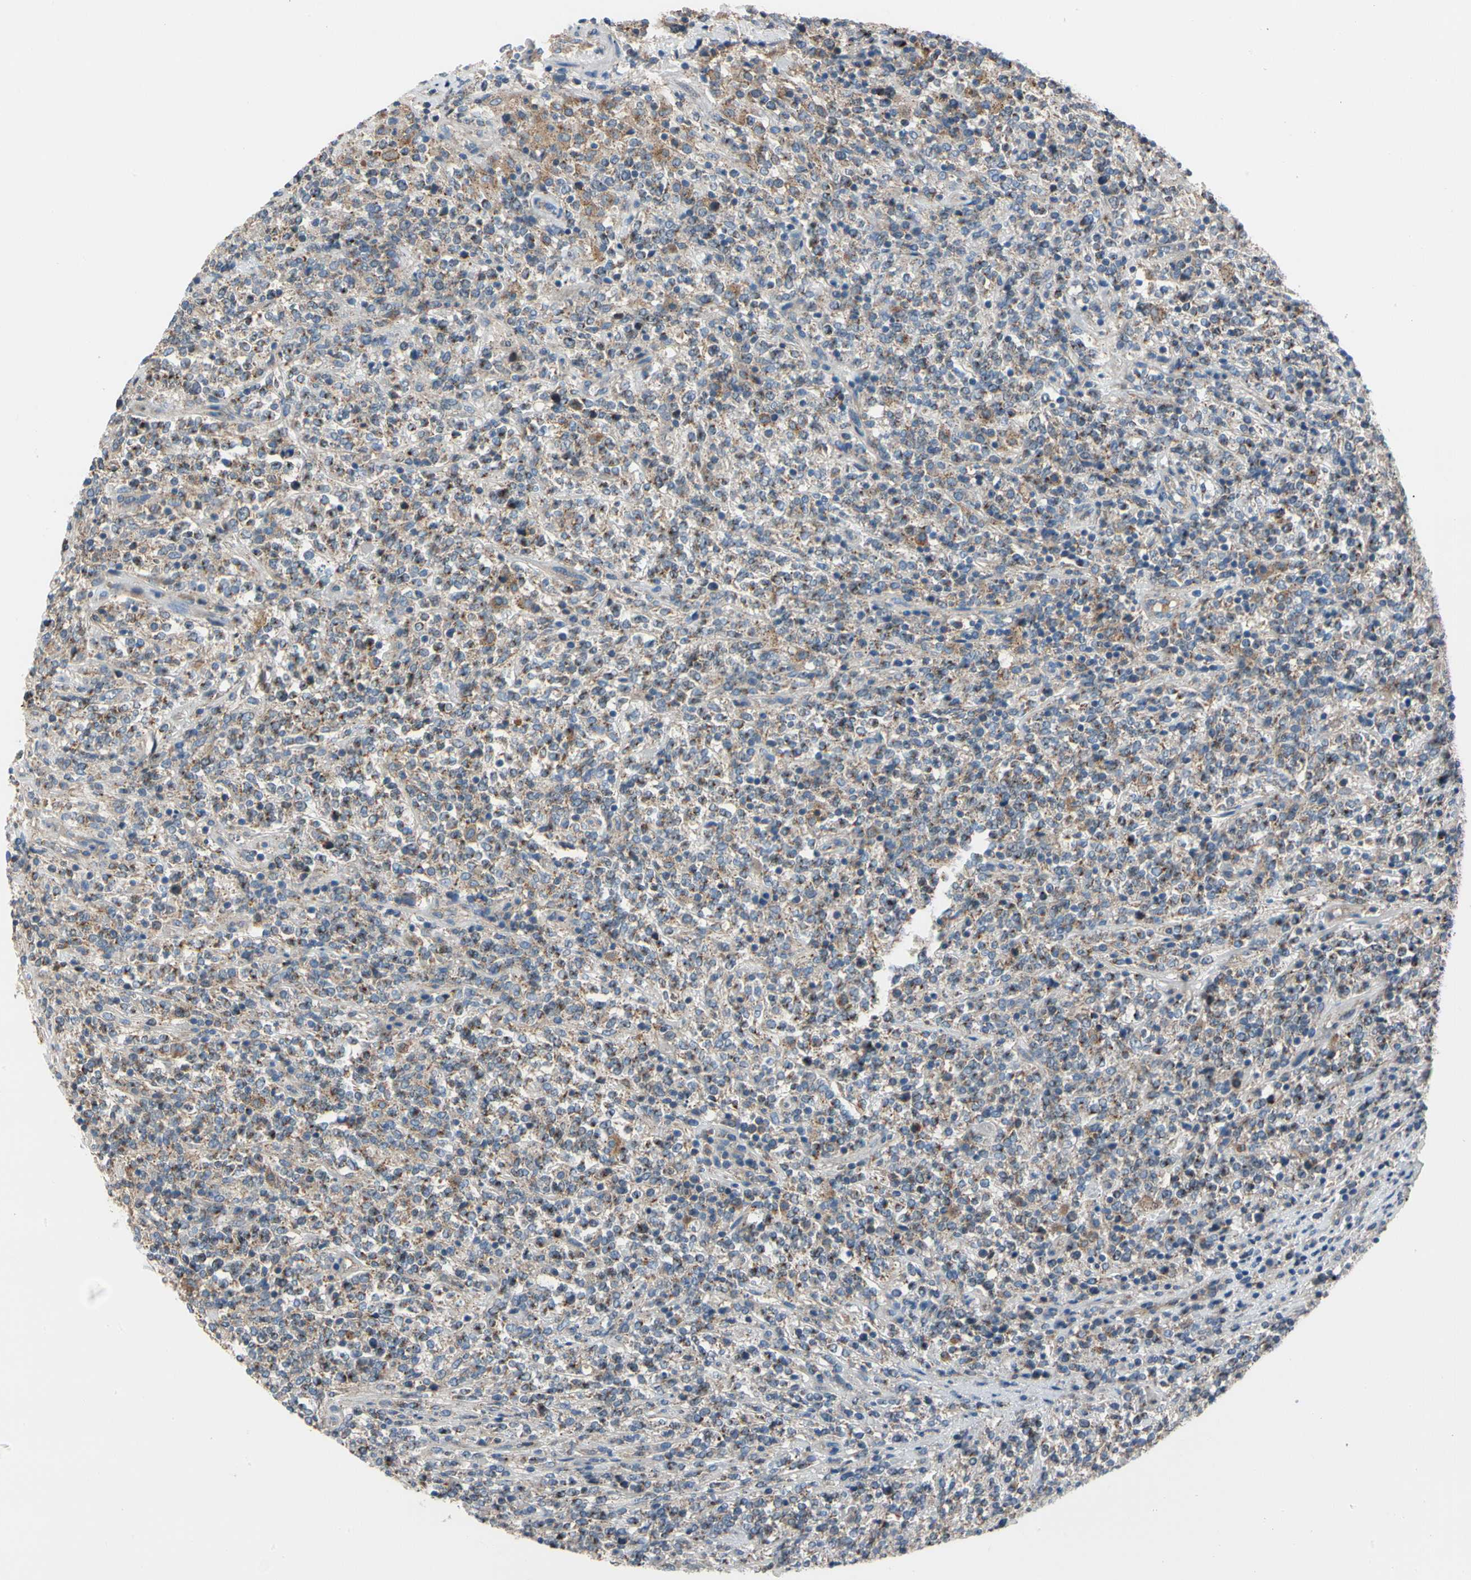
{"staining": {"intensity": "weak", "quantity": "<25%", "location": "cytoplasmic/membranous"}, "tissue": "lymphoma", "cell_type": "Tumor cells", "image_type": "cancer", "snomed": [{"axis": "morphology", "description": "Malignant lymphoma, non-Hodgkin's type, High grade"}, {"axis": "topography", "description": "Soft tissue"}], "caption": "An image of human malignant lymphoma, non-Hodgkin's type (high-grade) is negative for staining in tumor cells.", "gene": "HJURP", "patient": {"sex": "male", "age": 18}}